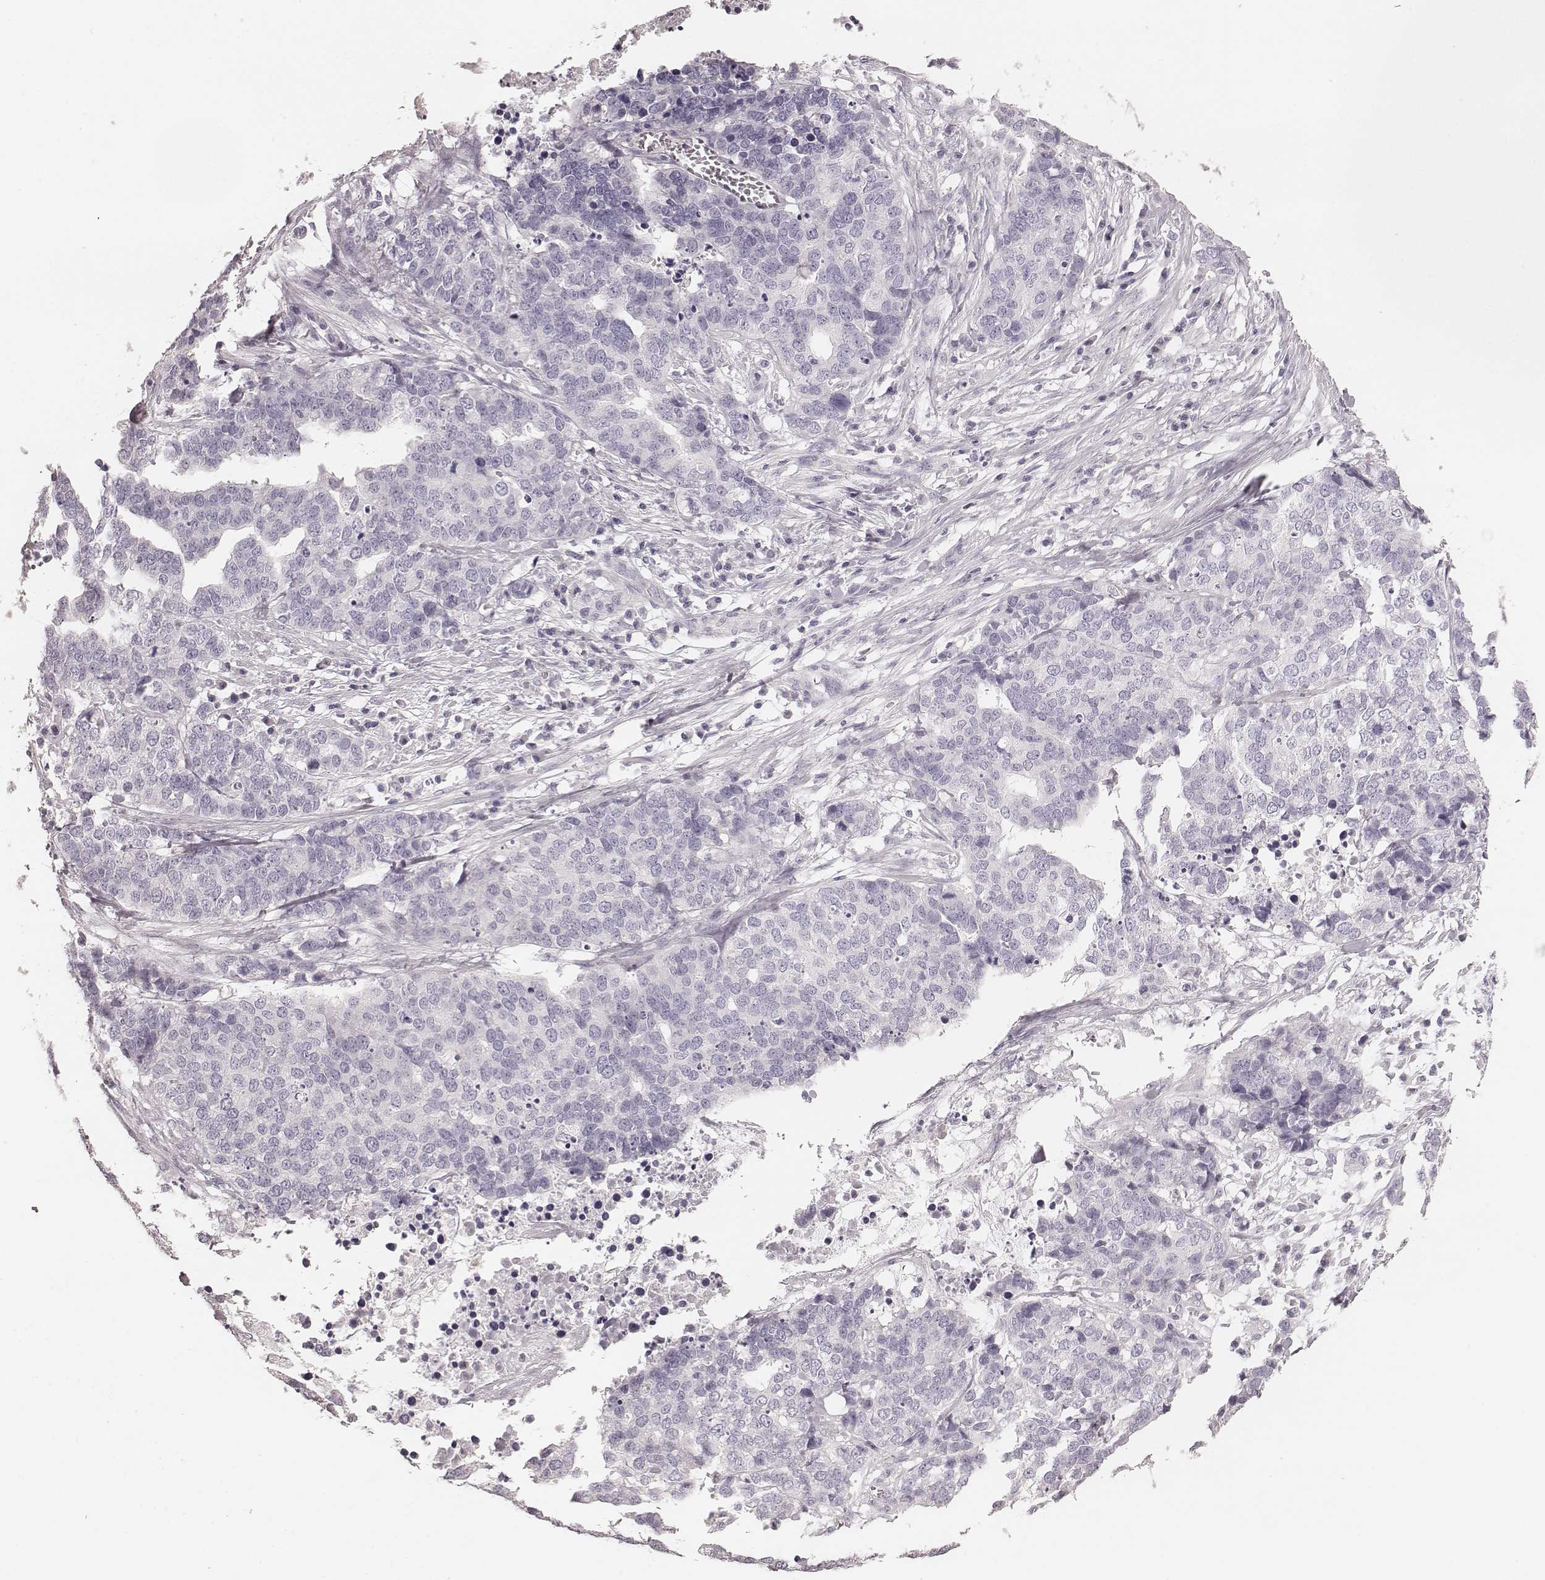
{"staining": {"intensity": "negative", "quantity": "none", "location": "none"}, "tissue": "ovarian cancer", "cell_type": "Tumor cells", "image_type": "cancer", "snomed": [{"axis": "morphology", "description": "Carcinoma, endometroid"}, {"axis": "topography", "description": "Ovary"}], "caption": "Immunohistochemistry image of human ovarian cancer (endometroid carcinoma) stained for a protein (brown), which shows no positivity in tumor cells. Brightfield microscopy of immunohistochemistry stained with DAB (3,3'-diaminobenzidine) (brown) and hematoxylin (blue), captured at high magnification.", "gene": "ZP4", "patient": {"sex": "female", "age": 65}}